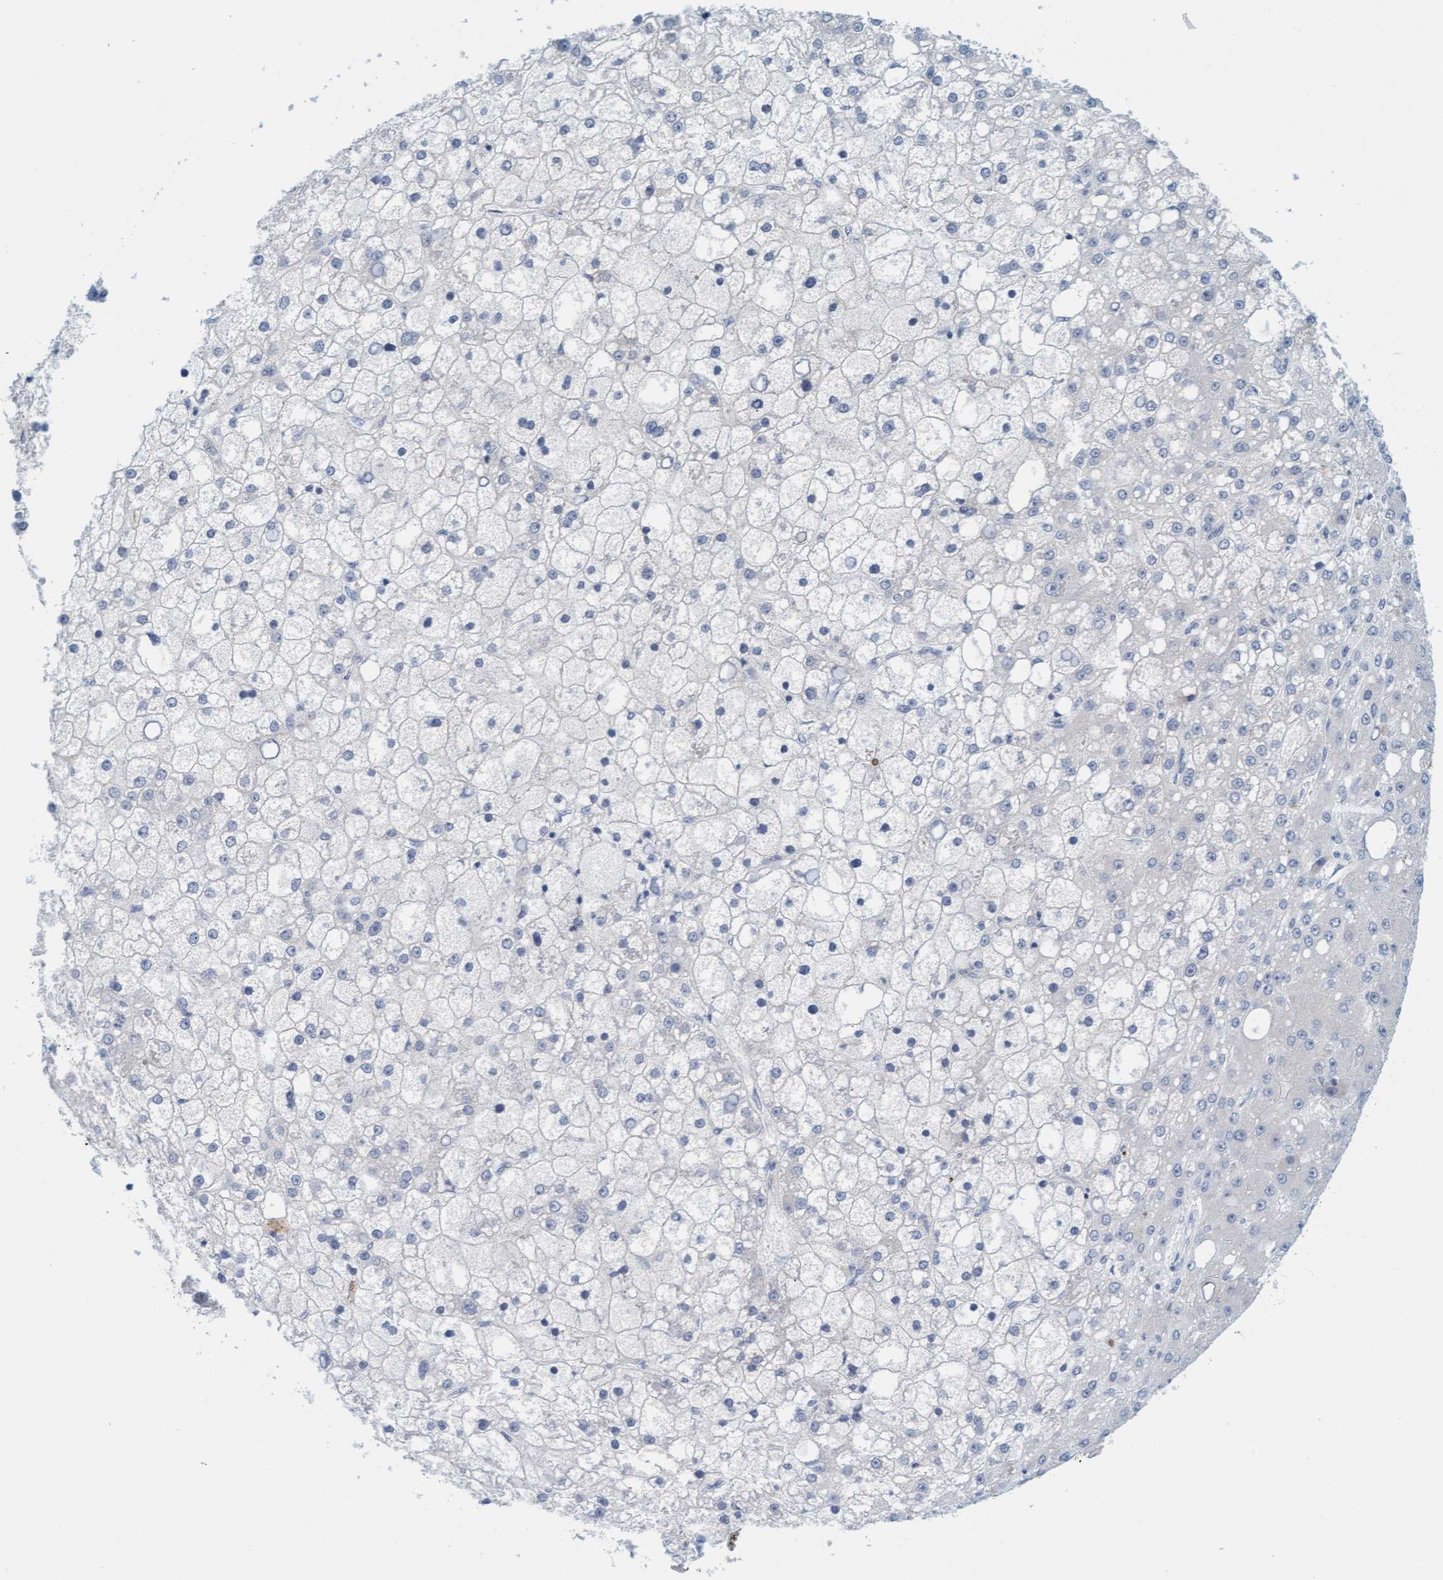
{"staining": {"intensity": "negative", "quantity": "none", "location": "none"}, "tissue": "liver cancer", "cell_type": "Tumor cells", "image_type": "cancer", "snomed": [{"axis": "morphology", "description": "Carcinoma, Hepatocellular, NOS"}, {"axis": "topography", "description": "Liver"}], "caption": "This is a histopathology image of immunohistochemistry (IHC) staining of hepatocellular carcinoma (liver), which shows no expression in tumor cells.", "gene": "CPA3", "patient": {"sex": "male", "age": 67}}